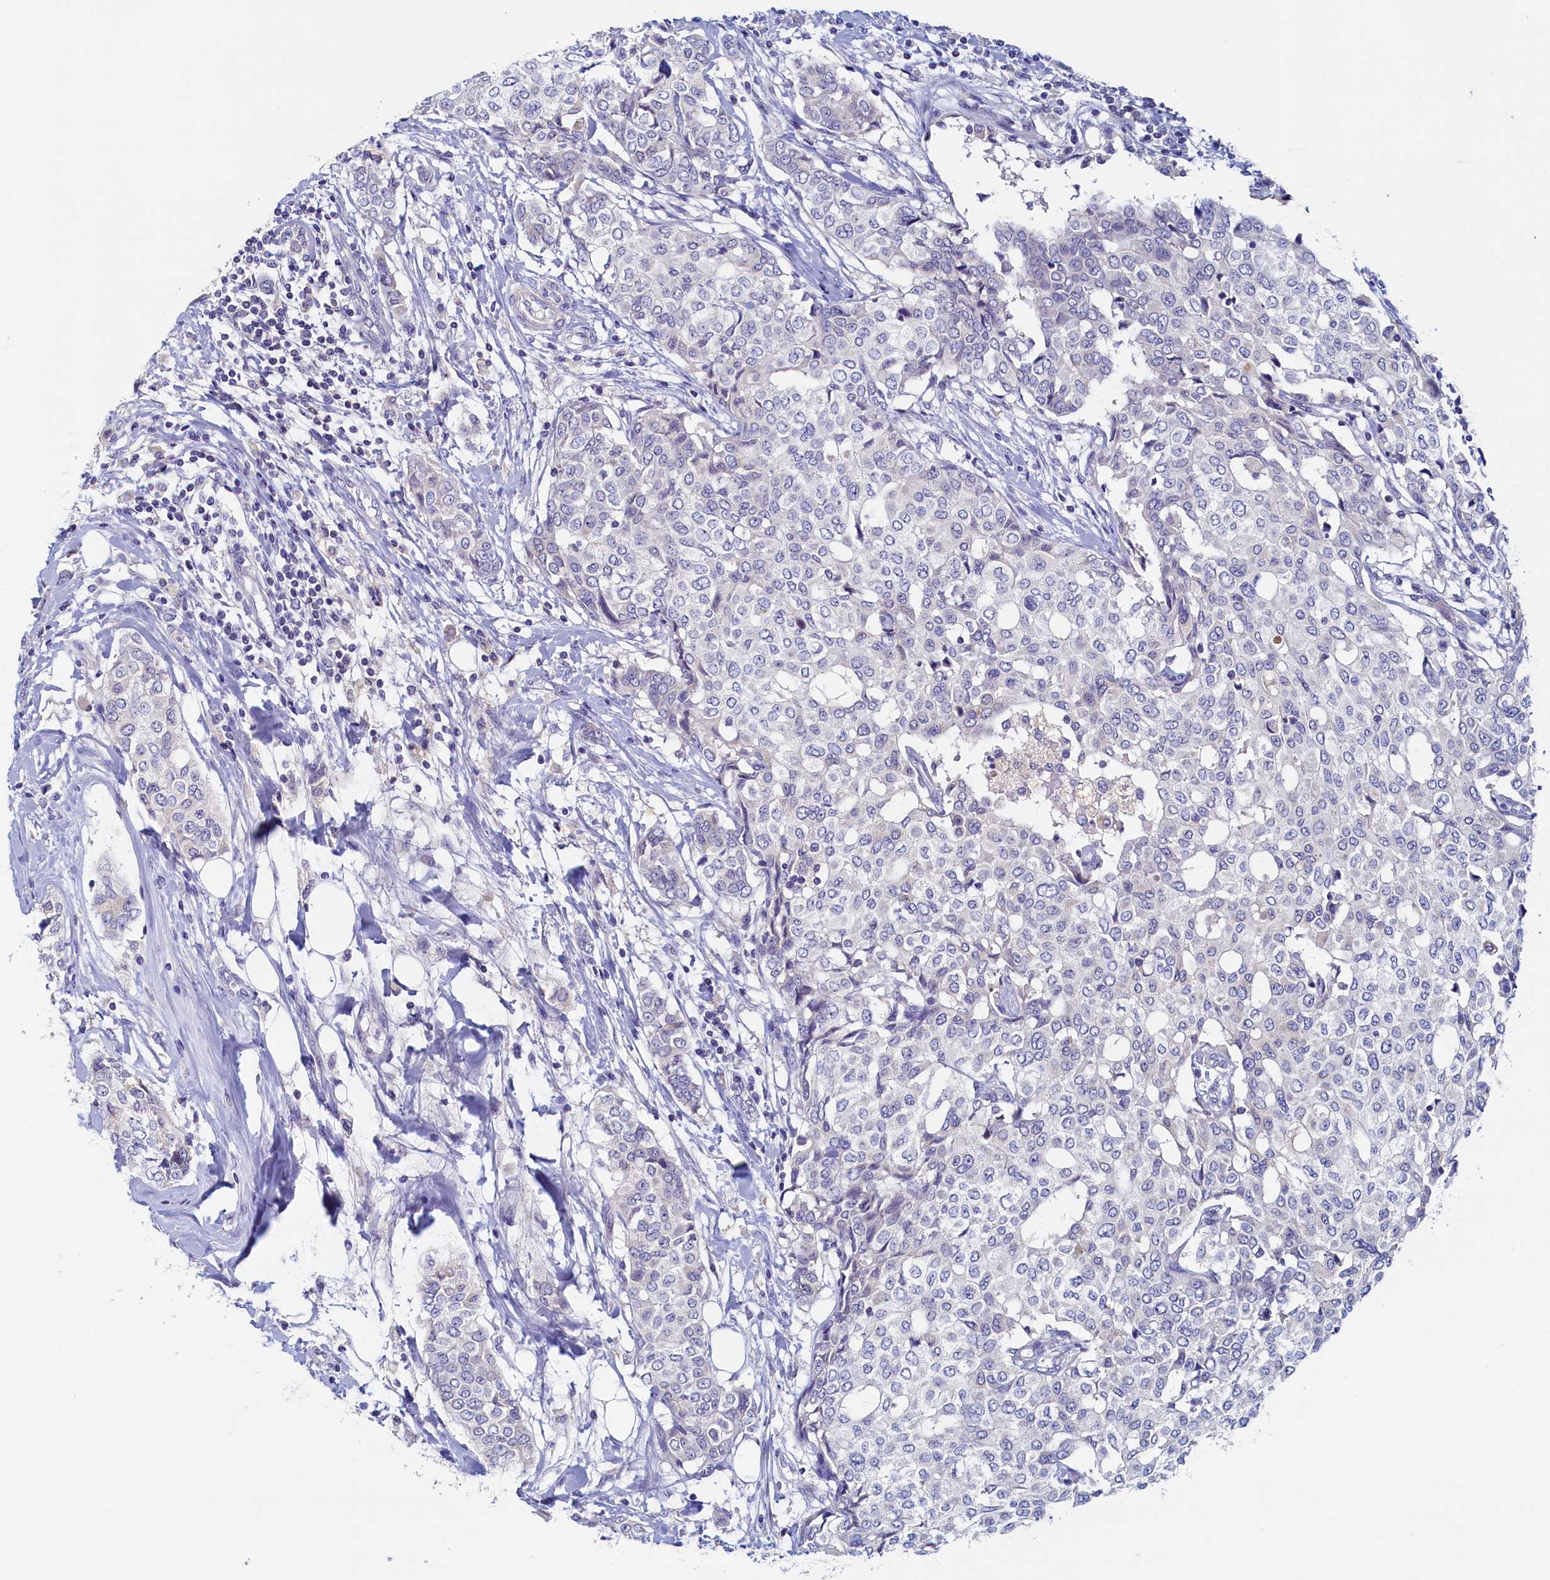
{"staining": {"intensity": "negative", "quantity": "none", "location": "none"}, "tissue": "breast cancer", "cell_type": "Tumor cells", "image_type": "cancer", "snomed": [{"axis": "morphology", "description": "Lobular carcinoma"}, {"axis": "topography", "description": "Breast"}], "caption": "This histopathology image is of lobular carcinoma (breast) stained with immunohistochemistry to label a protein in brown with the nuclei are counter-stained blue. There is no staining in tumor cells. (Stains: DAB immunohistochemistry with hematoxylin counter stain, Microscopy: brightfield microscopy at high magnification).", "gene": "DTD1", "patient": {"sex": "female", "age": 51}}